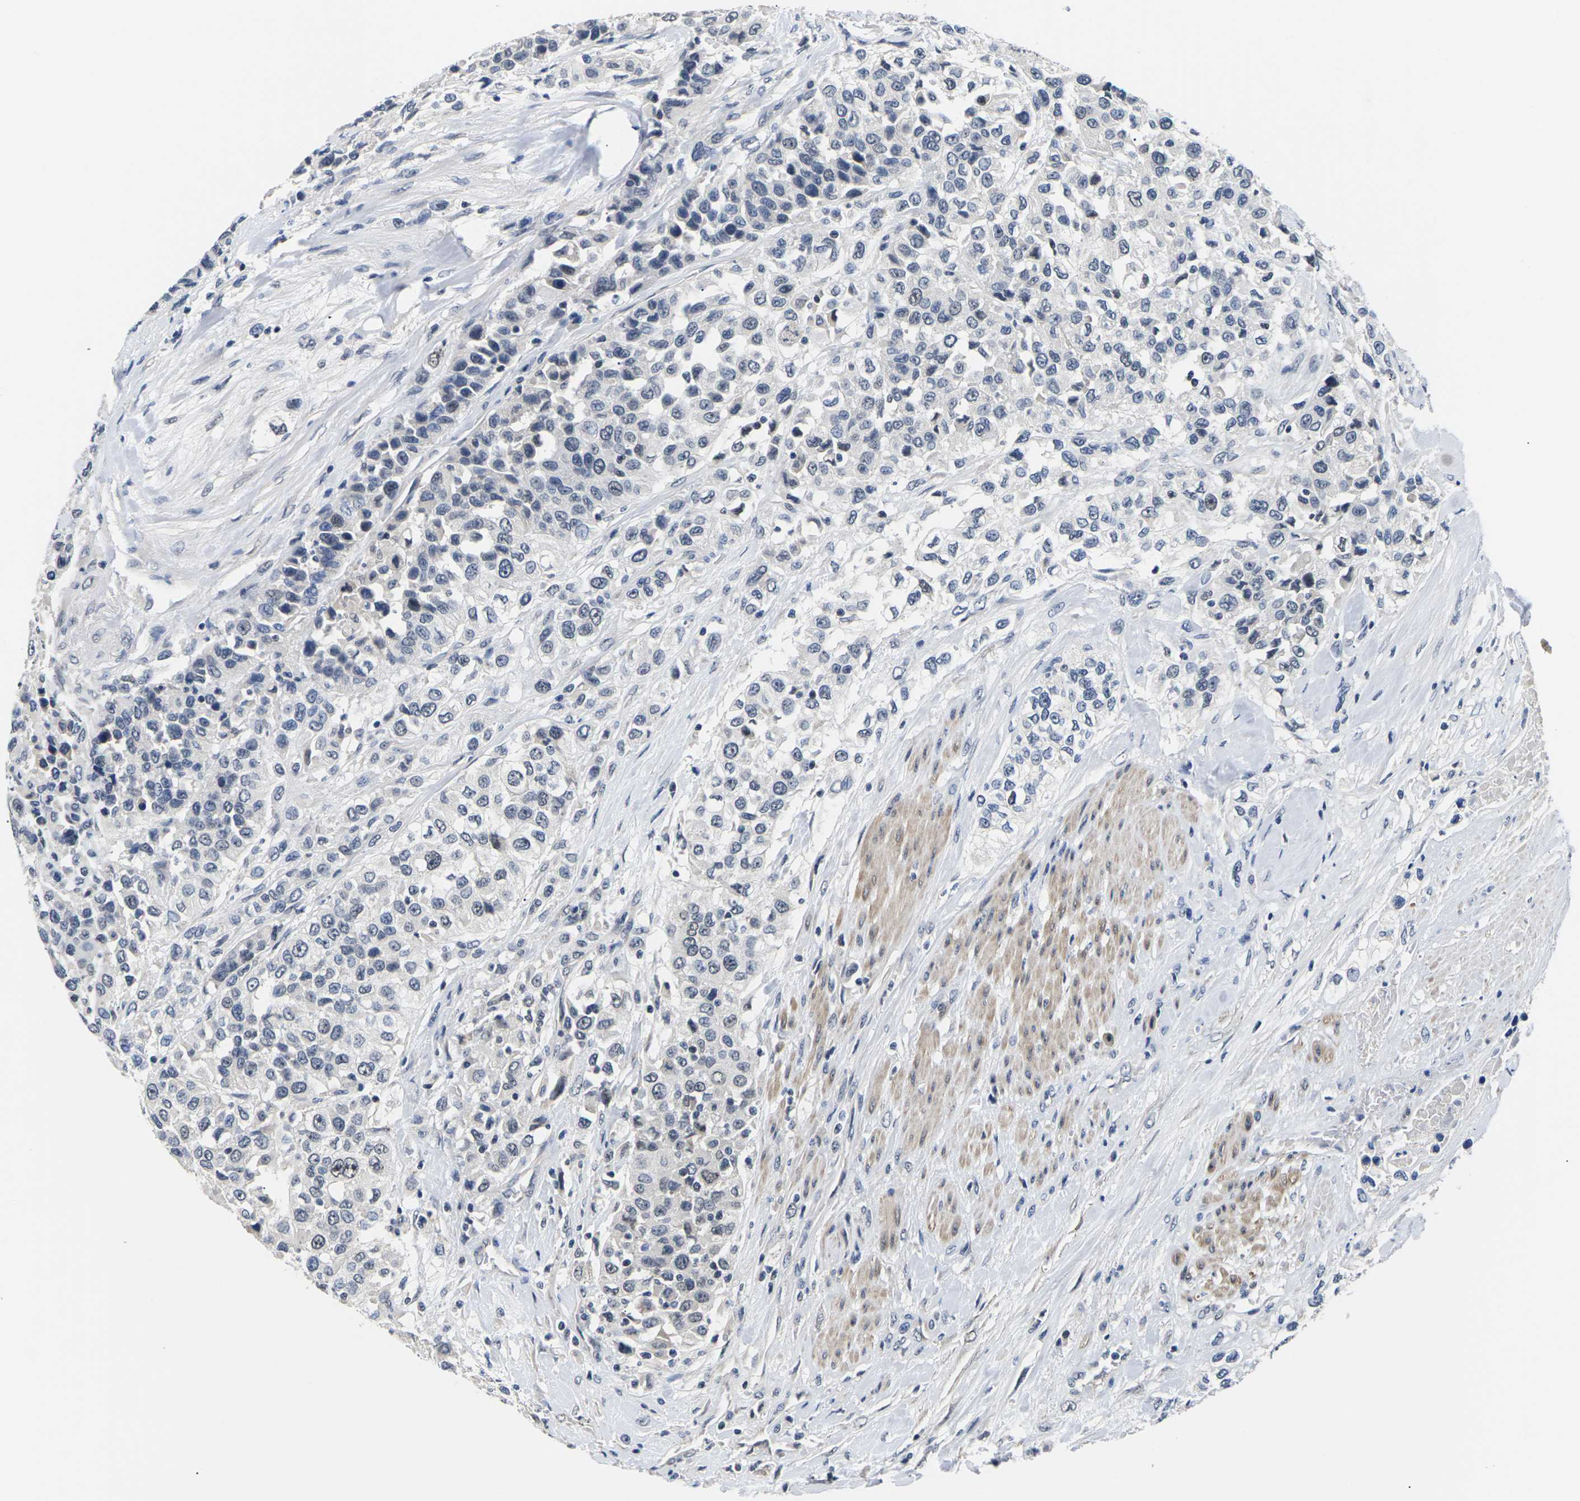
{"staining": {"intensity": "negative", "quantity": "none", "location": "none"}, "tissue": "urothelial cancer", "cell_type": "Tumor cells", "image_type": "cancer", "snomed": [{"axis": "morphology", "description": "Urothelial carcinoma, High grade"}, {"axis": "topography", "description": "Urinary bladder"}], "caption": "Immunohistochemical staining of urothelial cancer demonstrates no significant expression in tumor cells.", "gene": "ST6GAL2", "patient": {"sex": "female", "age": 80}}